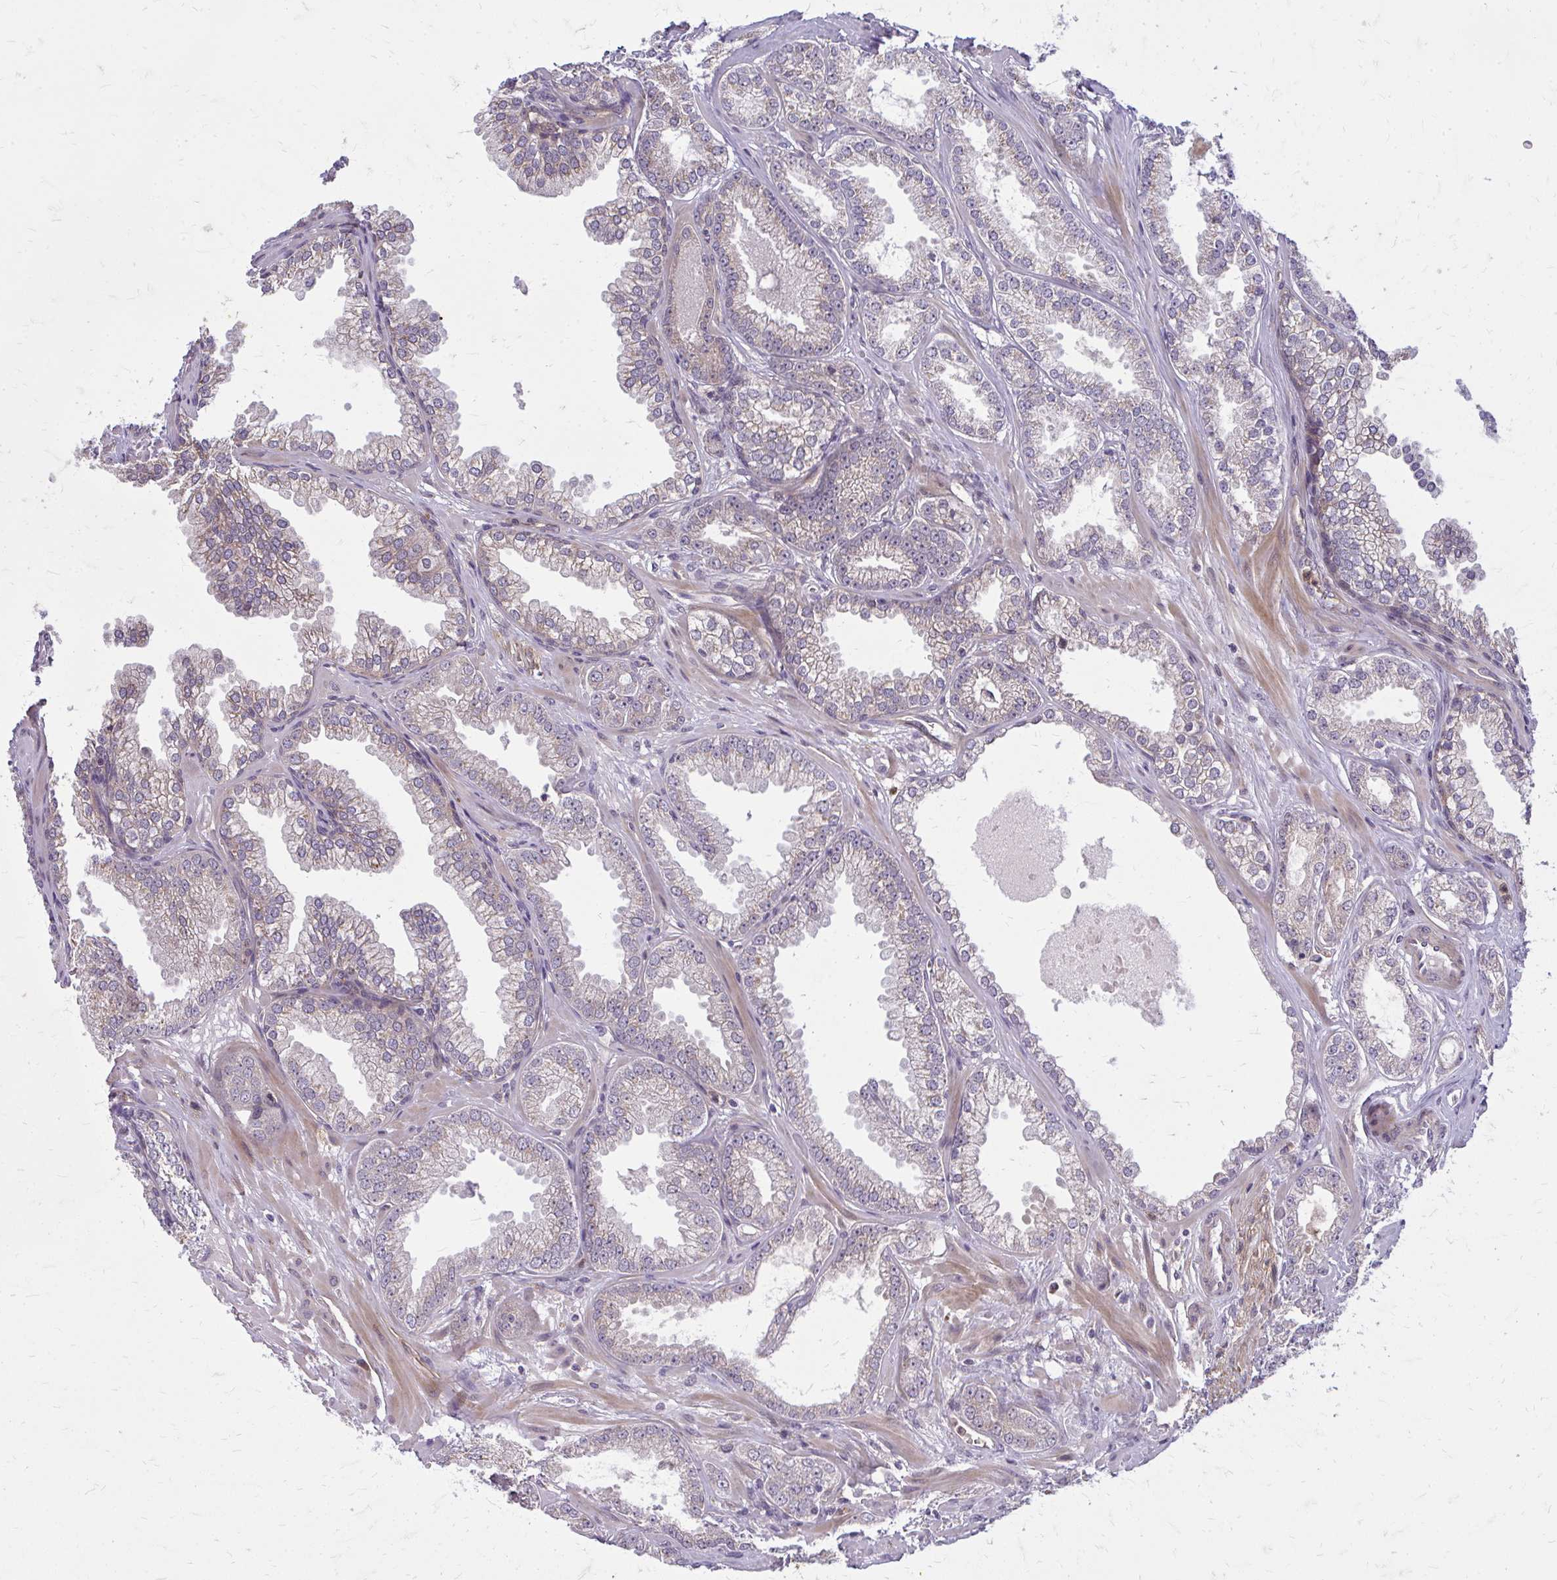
{"staining": {"intensity": "weak", "quantity": "<25%", "location": "cytoplasmic/membranous"}, "tissue": "prostate cancer", "cell_type": "Tumor cells", "image_type": "cancer", "snomed": [{"axis": "morphology", "description": "Adenocarcinoma, Medium grade"}, {"axis": "topography", "description": "Prostate"}], "caption": "Micrograph shows no protein staining in tumor cells of medium-grade adenocarcinoma (prostate) tissue.", "gene": "OXNAD1", "patient": {"sex": "male", "age": 57}}